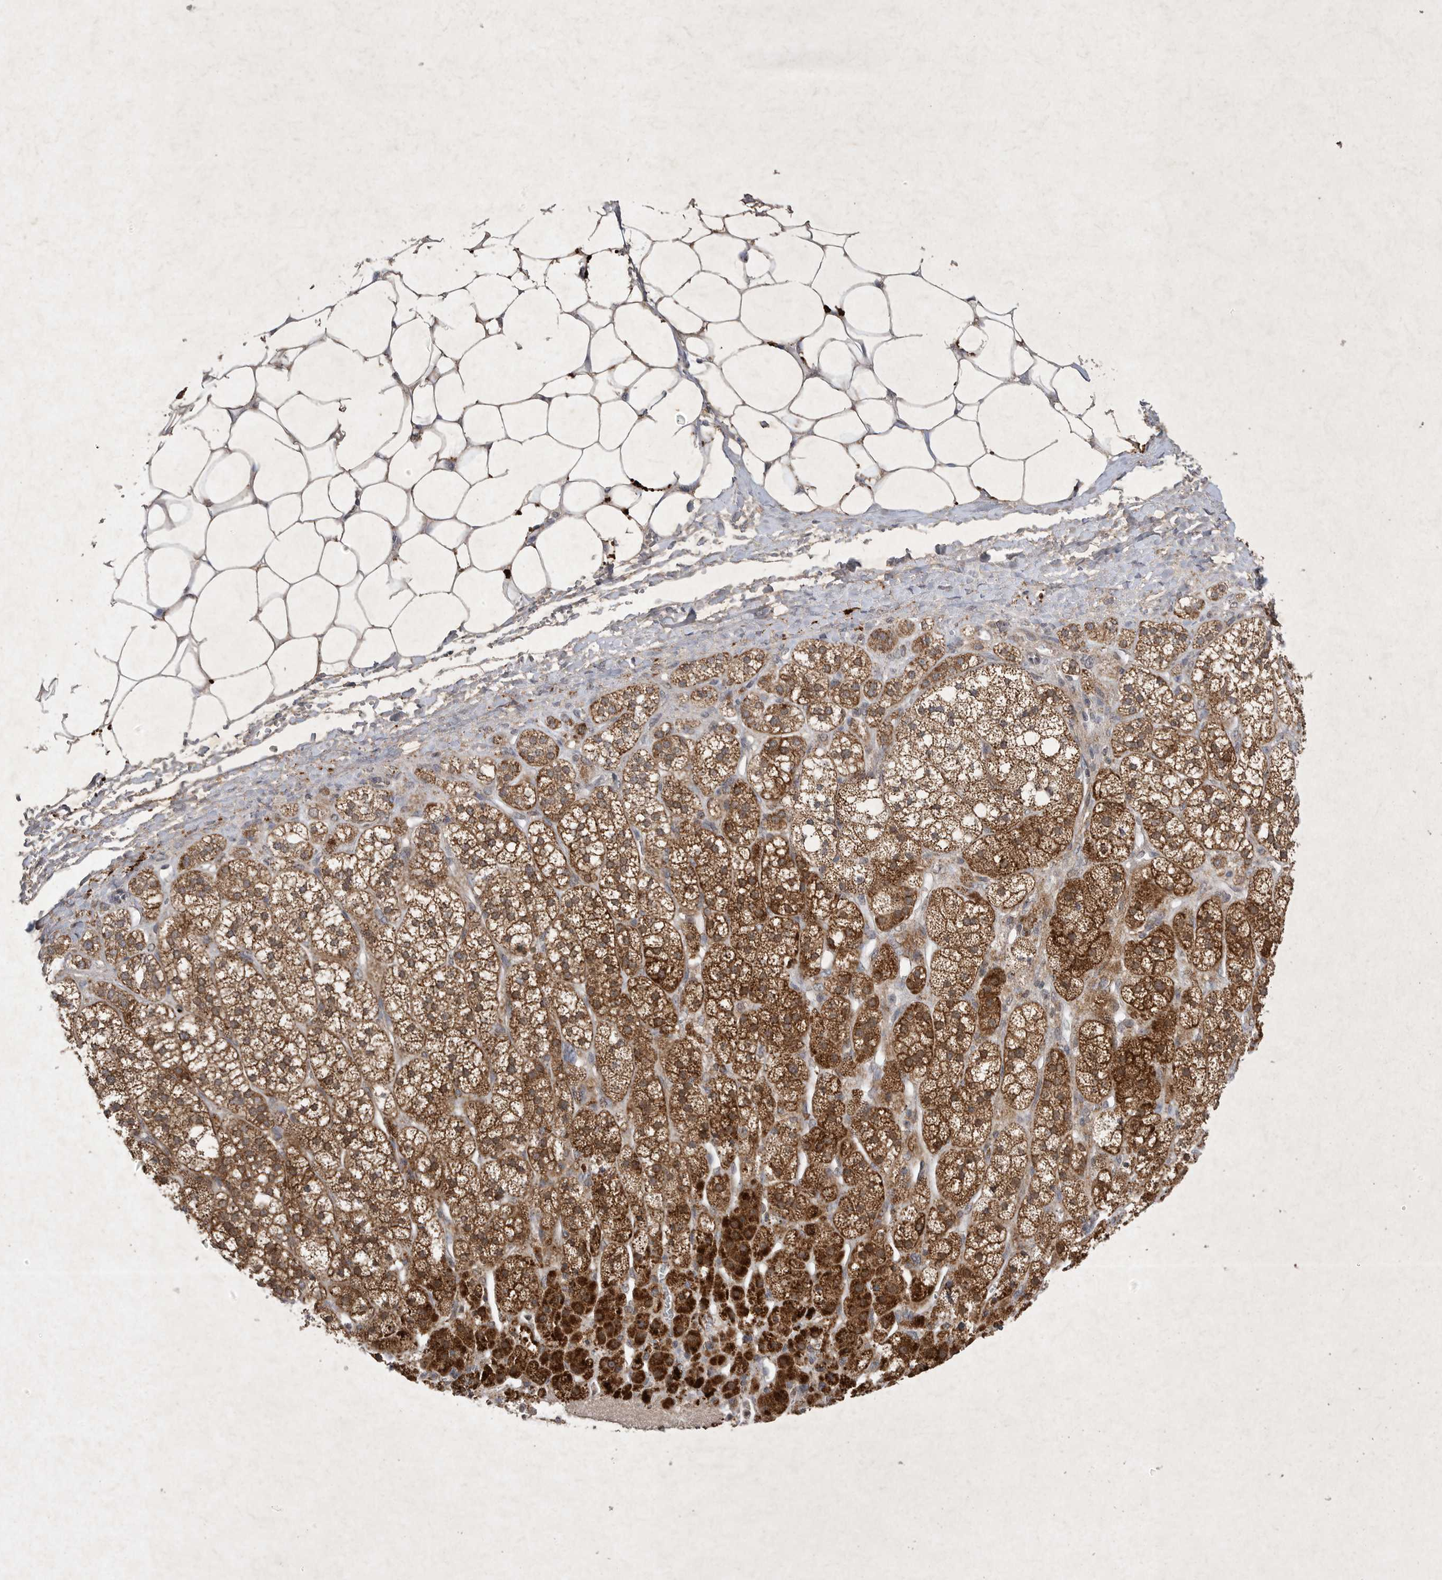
{"staining": {"intensity": "strong", "quantity": ">75%", "location": "cytoplasmic/membranous"}, "tissue": "adrenal gland", "cell_type": "Glandular cells", "image_type": "normal", "snomed": [{"axis": "morphology", "description": "Normal tissue, NOS"}, {"axis": "topography", "description": "Adrenal gland"}], "caption": "Protein staining of normal adrenal gland exhibits strong cytoplasmic/membranous staining in about >75% of glandular cells. The protein is shown in brown color, while the nuclei are stained blue.", "gene": "DDR1", "patient": {"sex": "male", "age": 56}}